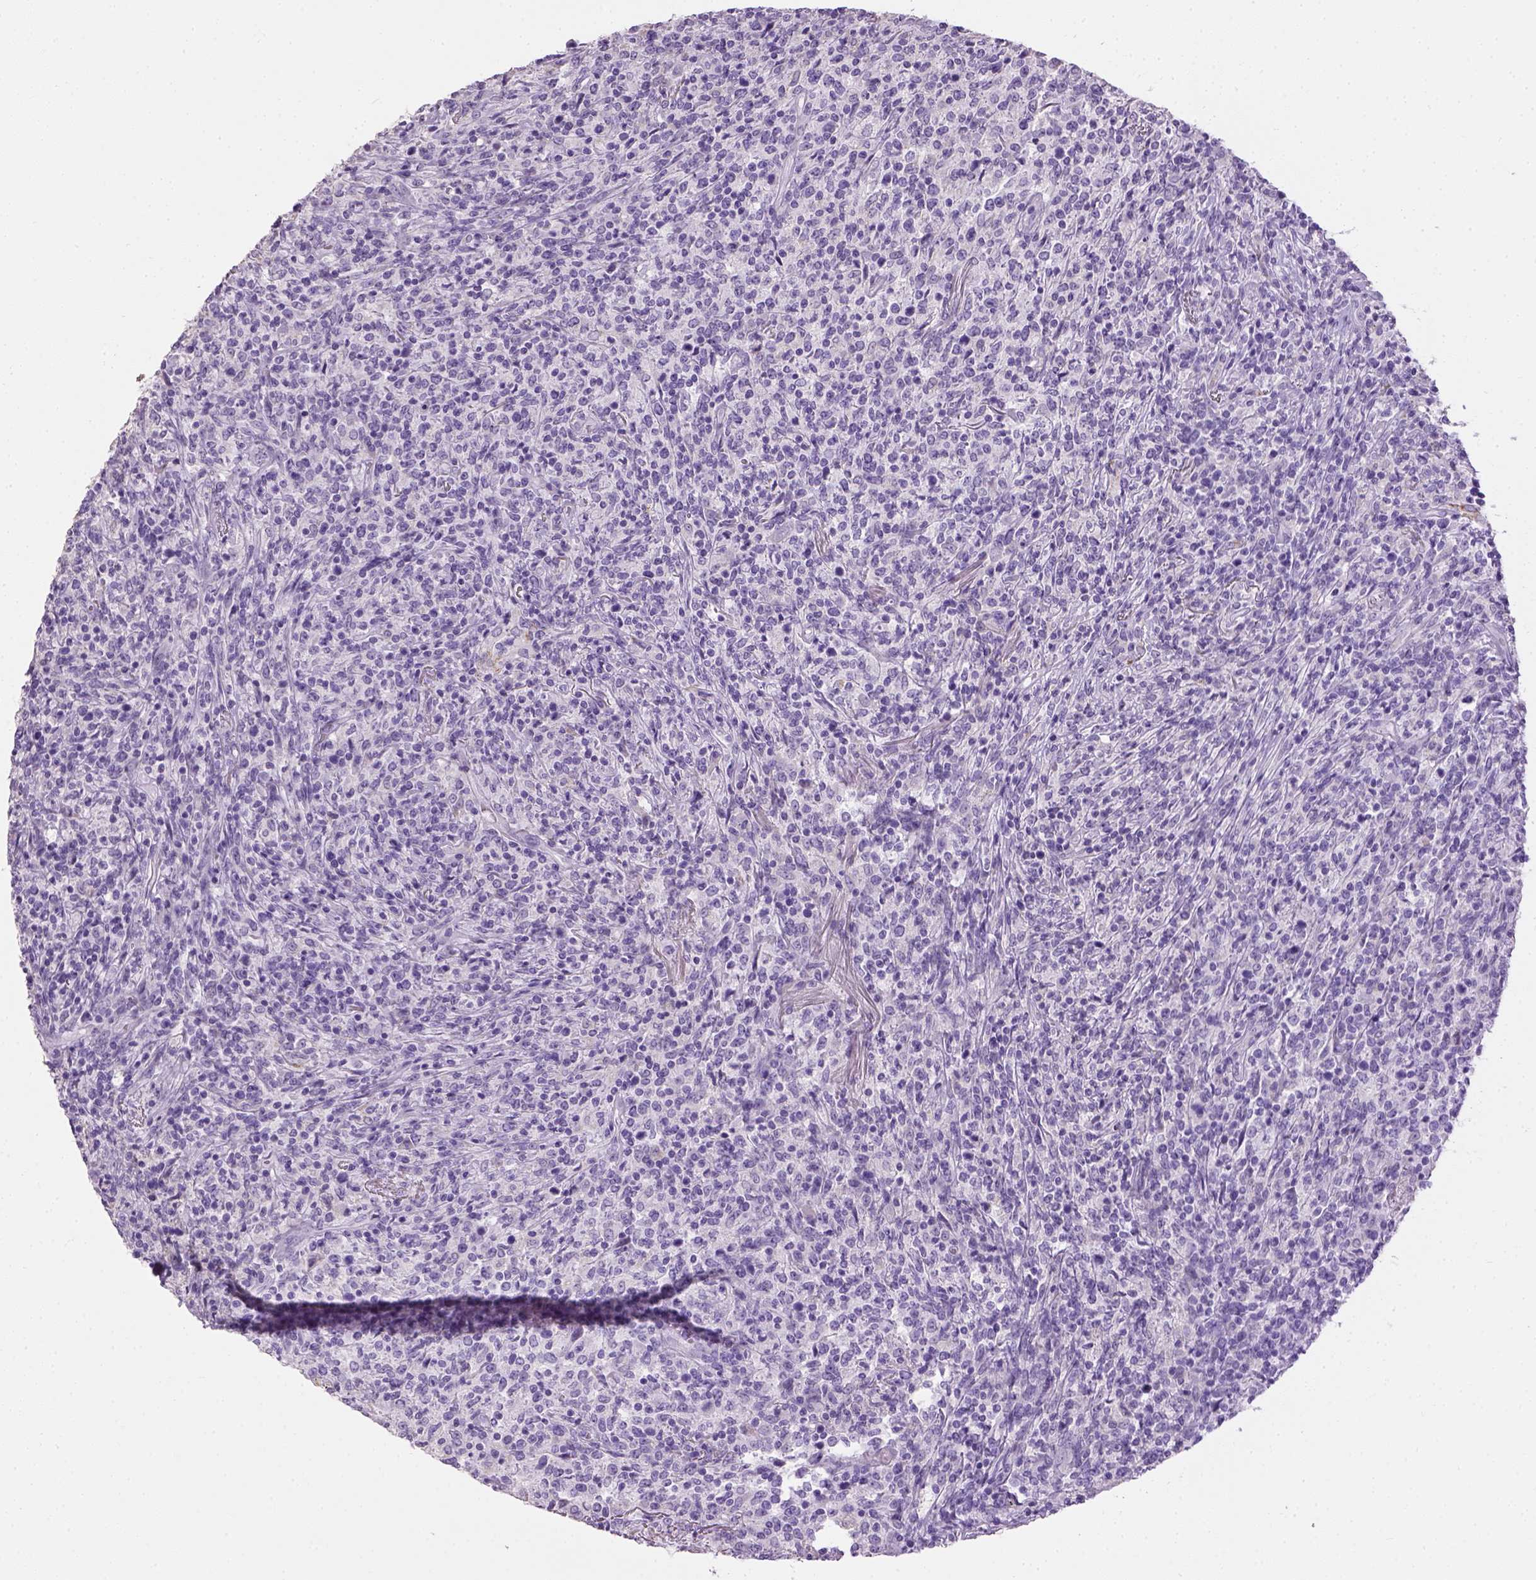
{"staining": {"intensity": "negative", "quantity": "none", "location": "none"}, "tissue": "lymphoma", "cell_type": "Tumor cells", "image_type": "cancer", "snomed": [{"axis": "morphology", "description": "Malignant lymphoma, non-Hodgkin's type, High grade"}, {"axis": "topography", "description": "Lung"}], "caption": "Tumor cells show no significant expression in lymphoma.", "gene": "CYP24A1", "patient": {"sex": "male", "age": 79}}